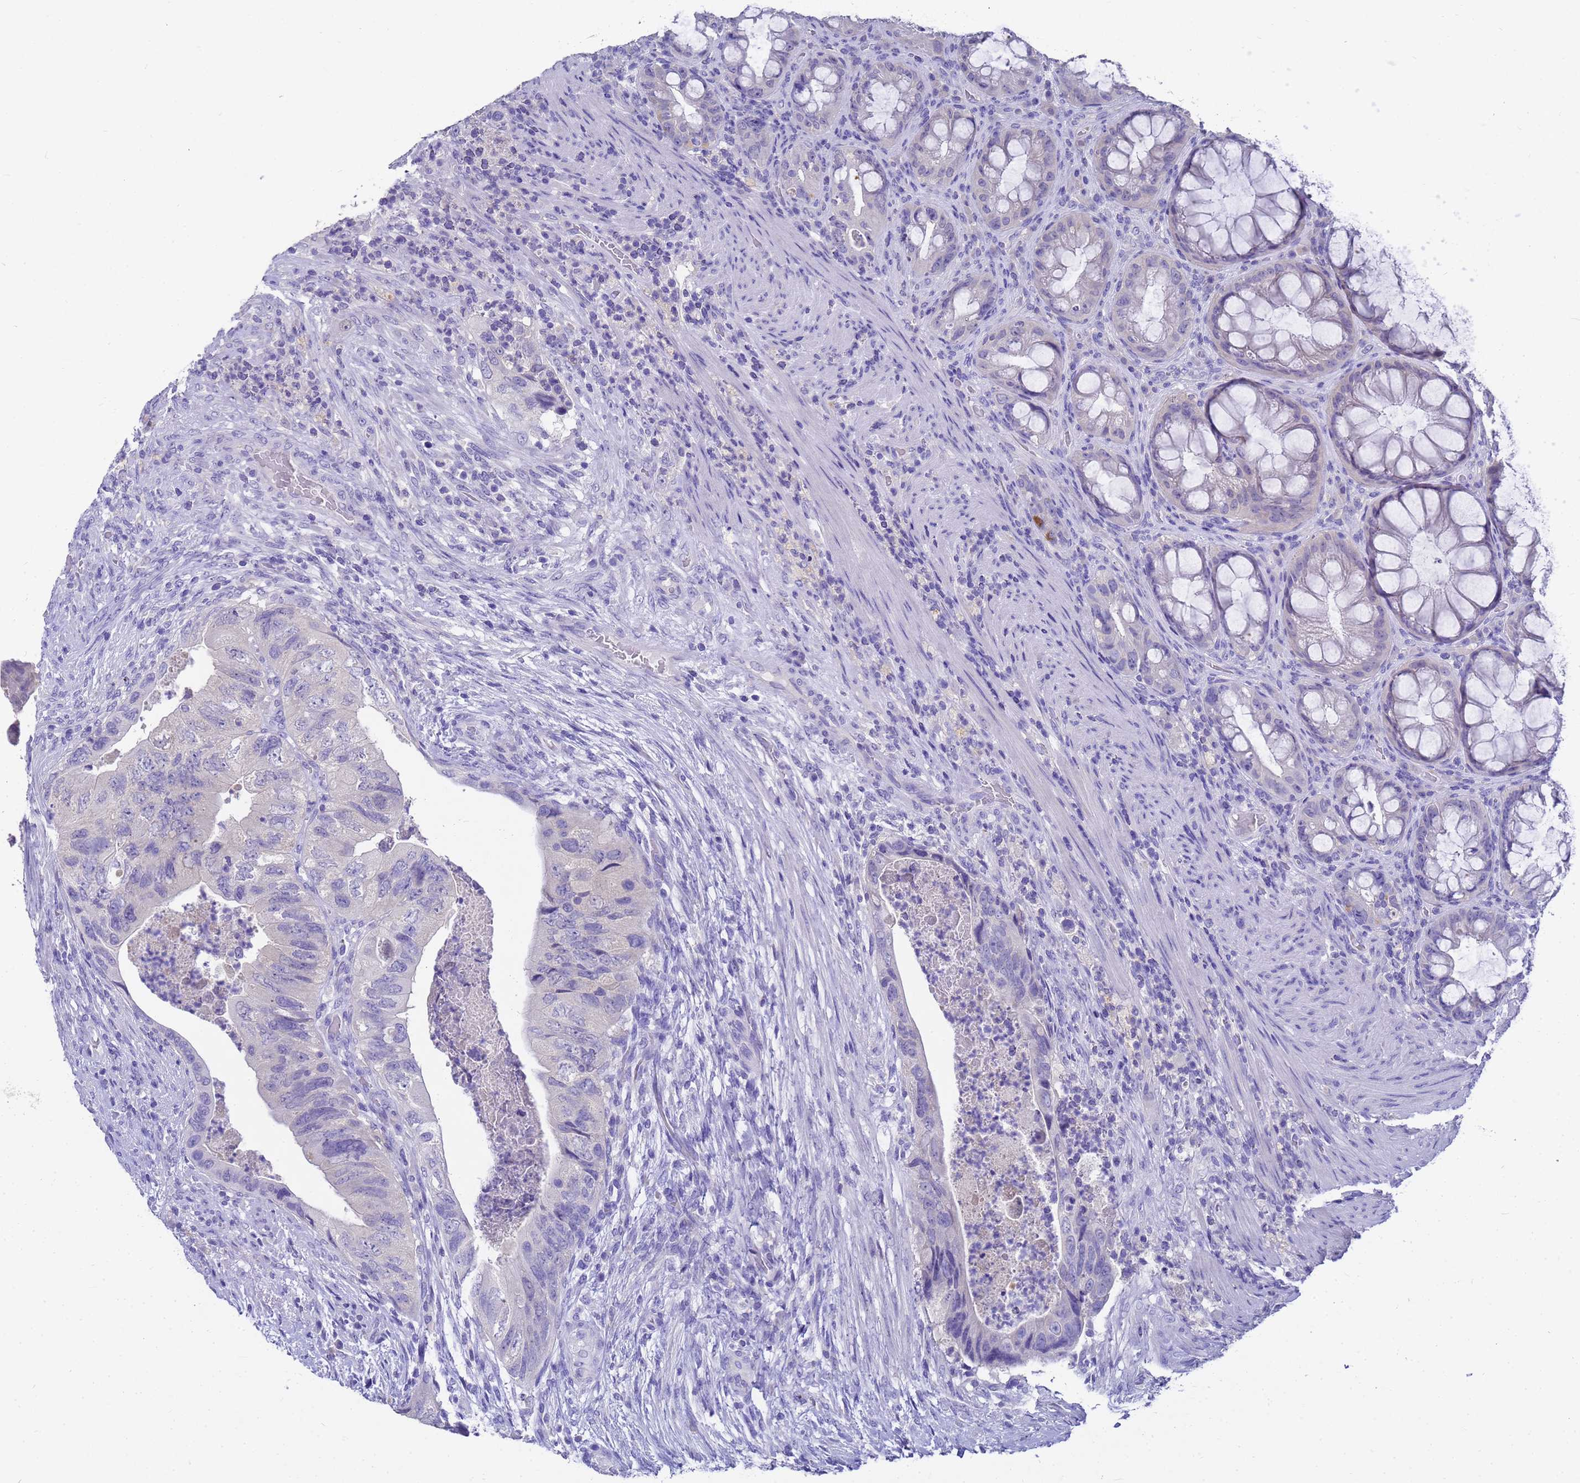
{"staining": {"intensity": "negative", "quantity": "none", "location": "none"}, "tissue": "colorectal cancer", "cell_type": "Tumor cells", "image_type": "cancer", "snomed": [{"axis": "morphology", "description": "Adenocarcinoma, NOS"}, {"axis": "topography", "description": "Rectum"}], "caption": "Immunohistochemical staining of colorectal adenocarcinoma demonstrates no significant expression in tumor cells.", "gene": "MS4A13", "patient": {"sex": "male", "age": 63}}